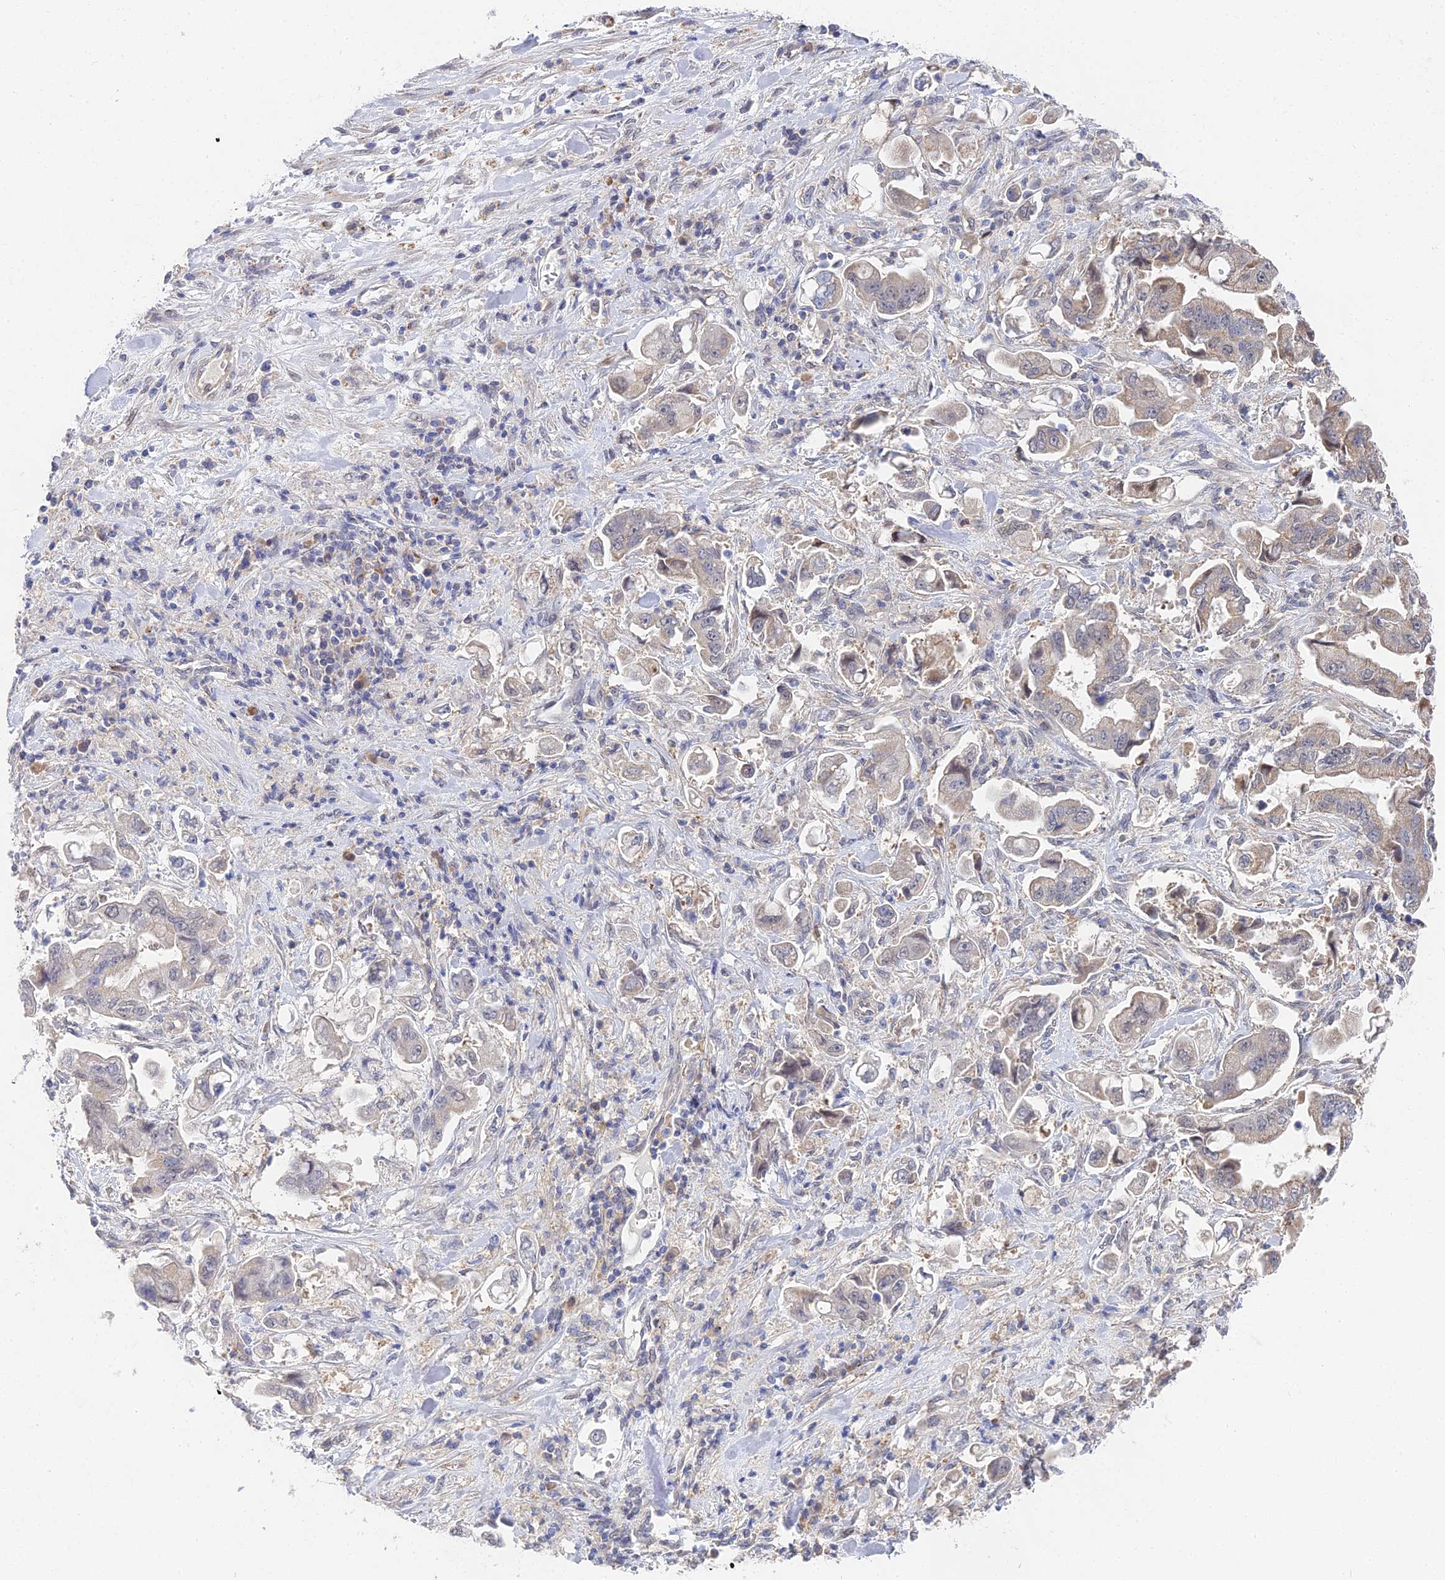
{"staining": {"intensity": "negative", "quantity": "none", "location": "none"}, "tissue": "stomach cancer", "cell_type": "Tumor cells", "image_type": "cancer", "snomed": [{"axis": "morphology", "description": "Adenocarcinoma, NOS"}, {"axis": "topography", "description": "Stomach"}], "caption": "DAB (3,3'-diaminobenzidine) immunohistochemical staining of human adenocarcinoma (stomach) shows no significant staining in tumor cells.", "gene": "DNAH14", "patient": {"sex": "male", "age": 62}}